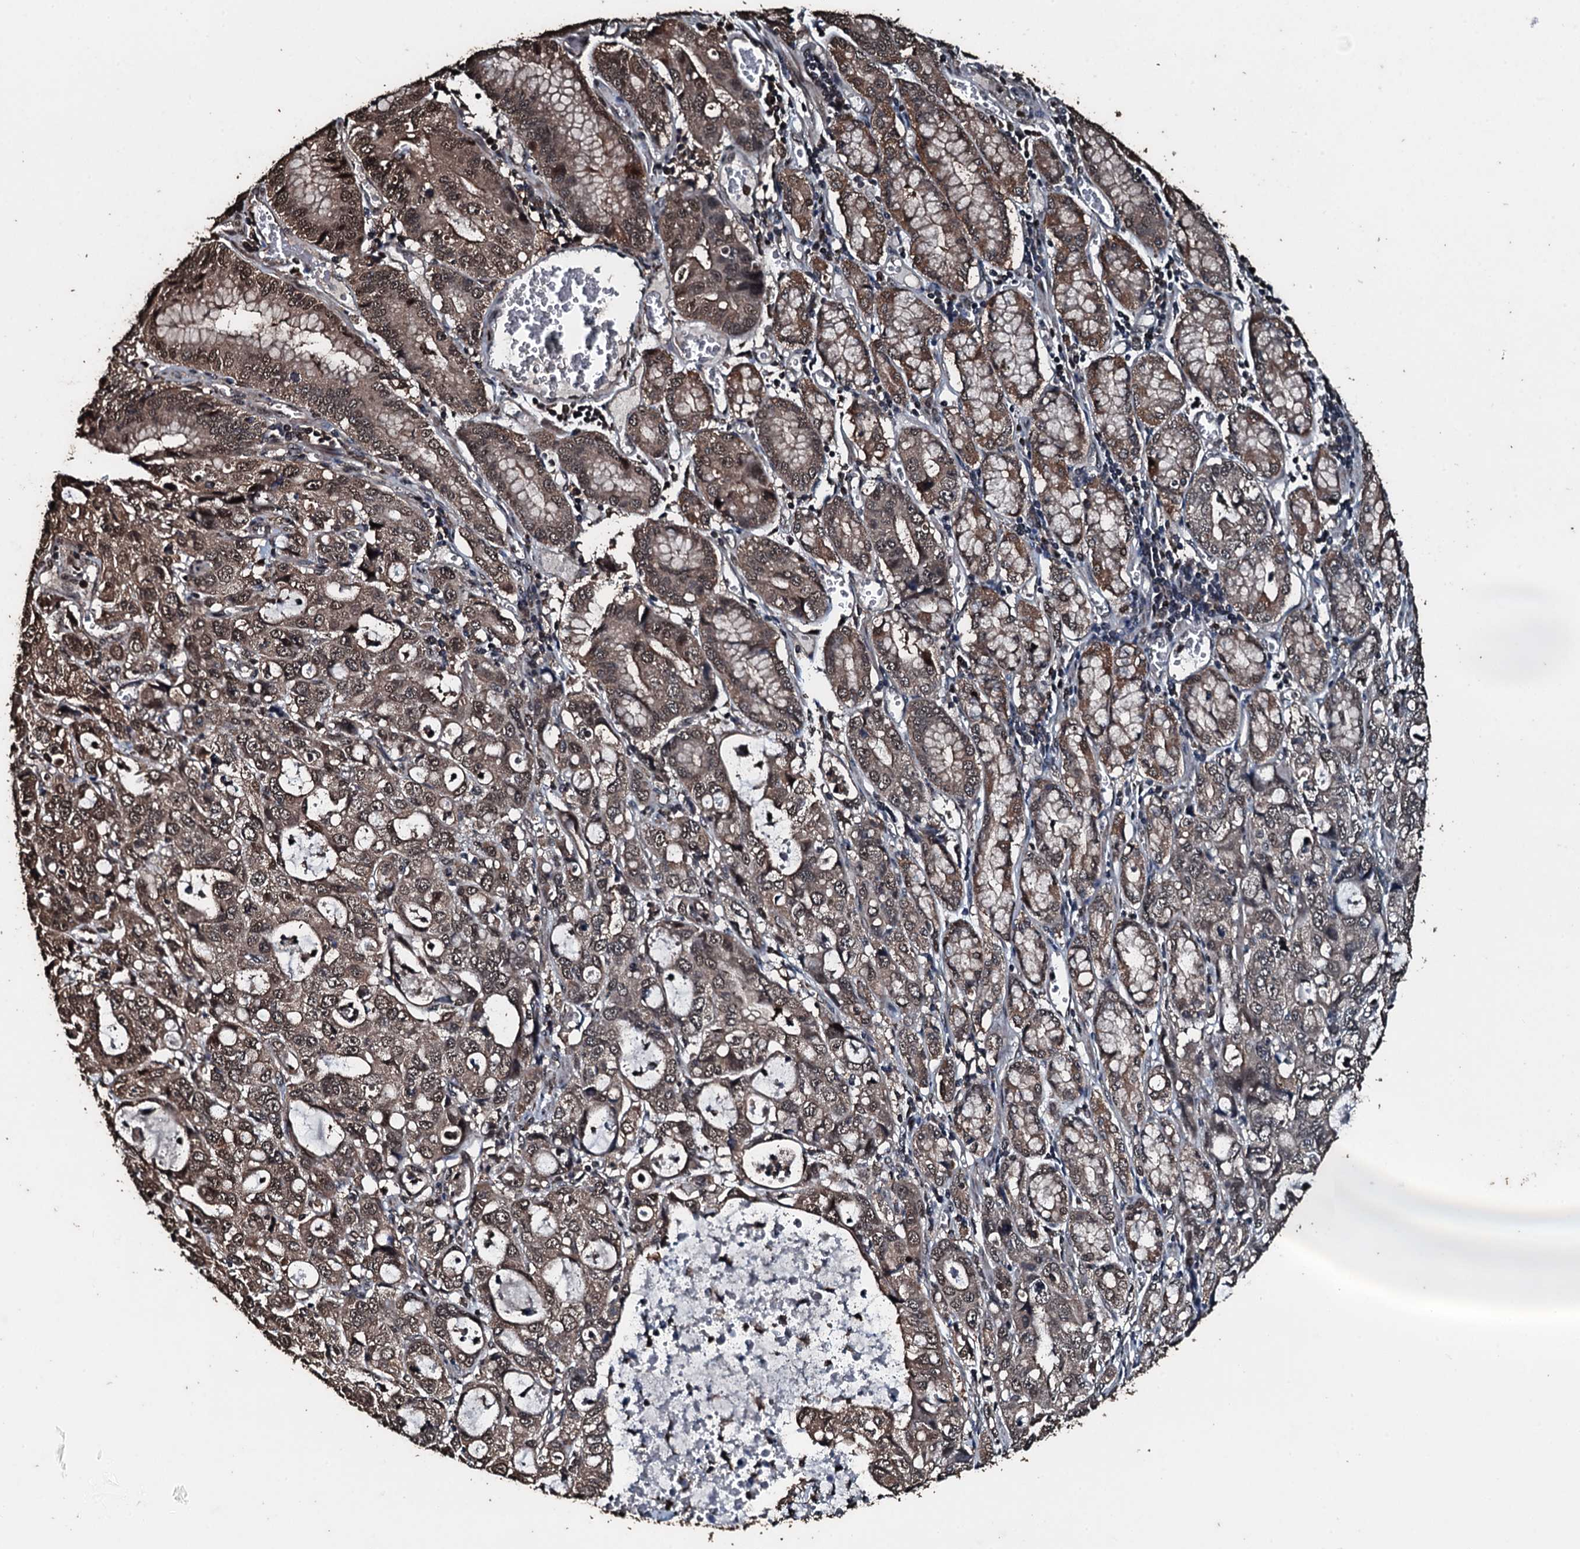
{"staining": {"intensity": "weak", "quantity": "25%-75%", "location": "cytoplasmic/membranous,nuclear"}, "tissue": "stomach cancer", "cell_type": "Tumor cells", "image_type": "cancer", "snomed": [{"axis": "morphology", "description": "Adenocarcinoma, NOS"}, {"axis": "topography", "description": "Stomach, upper"}], "caption": "Immunohistochemical staining of stomach cancer (adenocarcinoma) shows weak cytoplasmic/membranous and nuclear protein expression in approximately 25%-75% of tumor cells. Nuclei are stained in blue.", "gene": "FAAP24", "patient": {"sex": "female", "age": 52}}